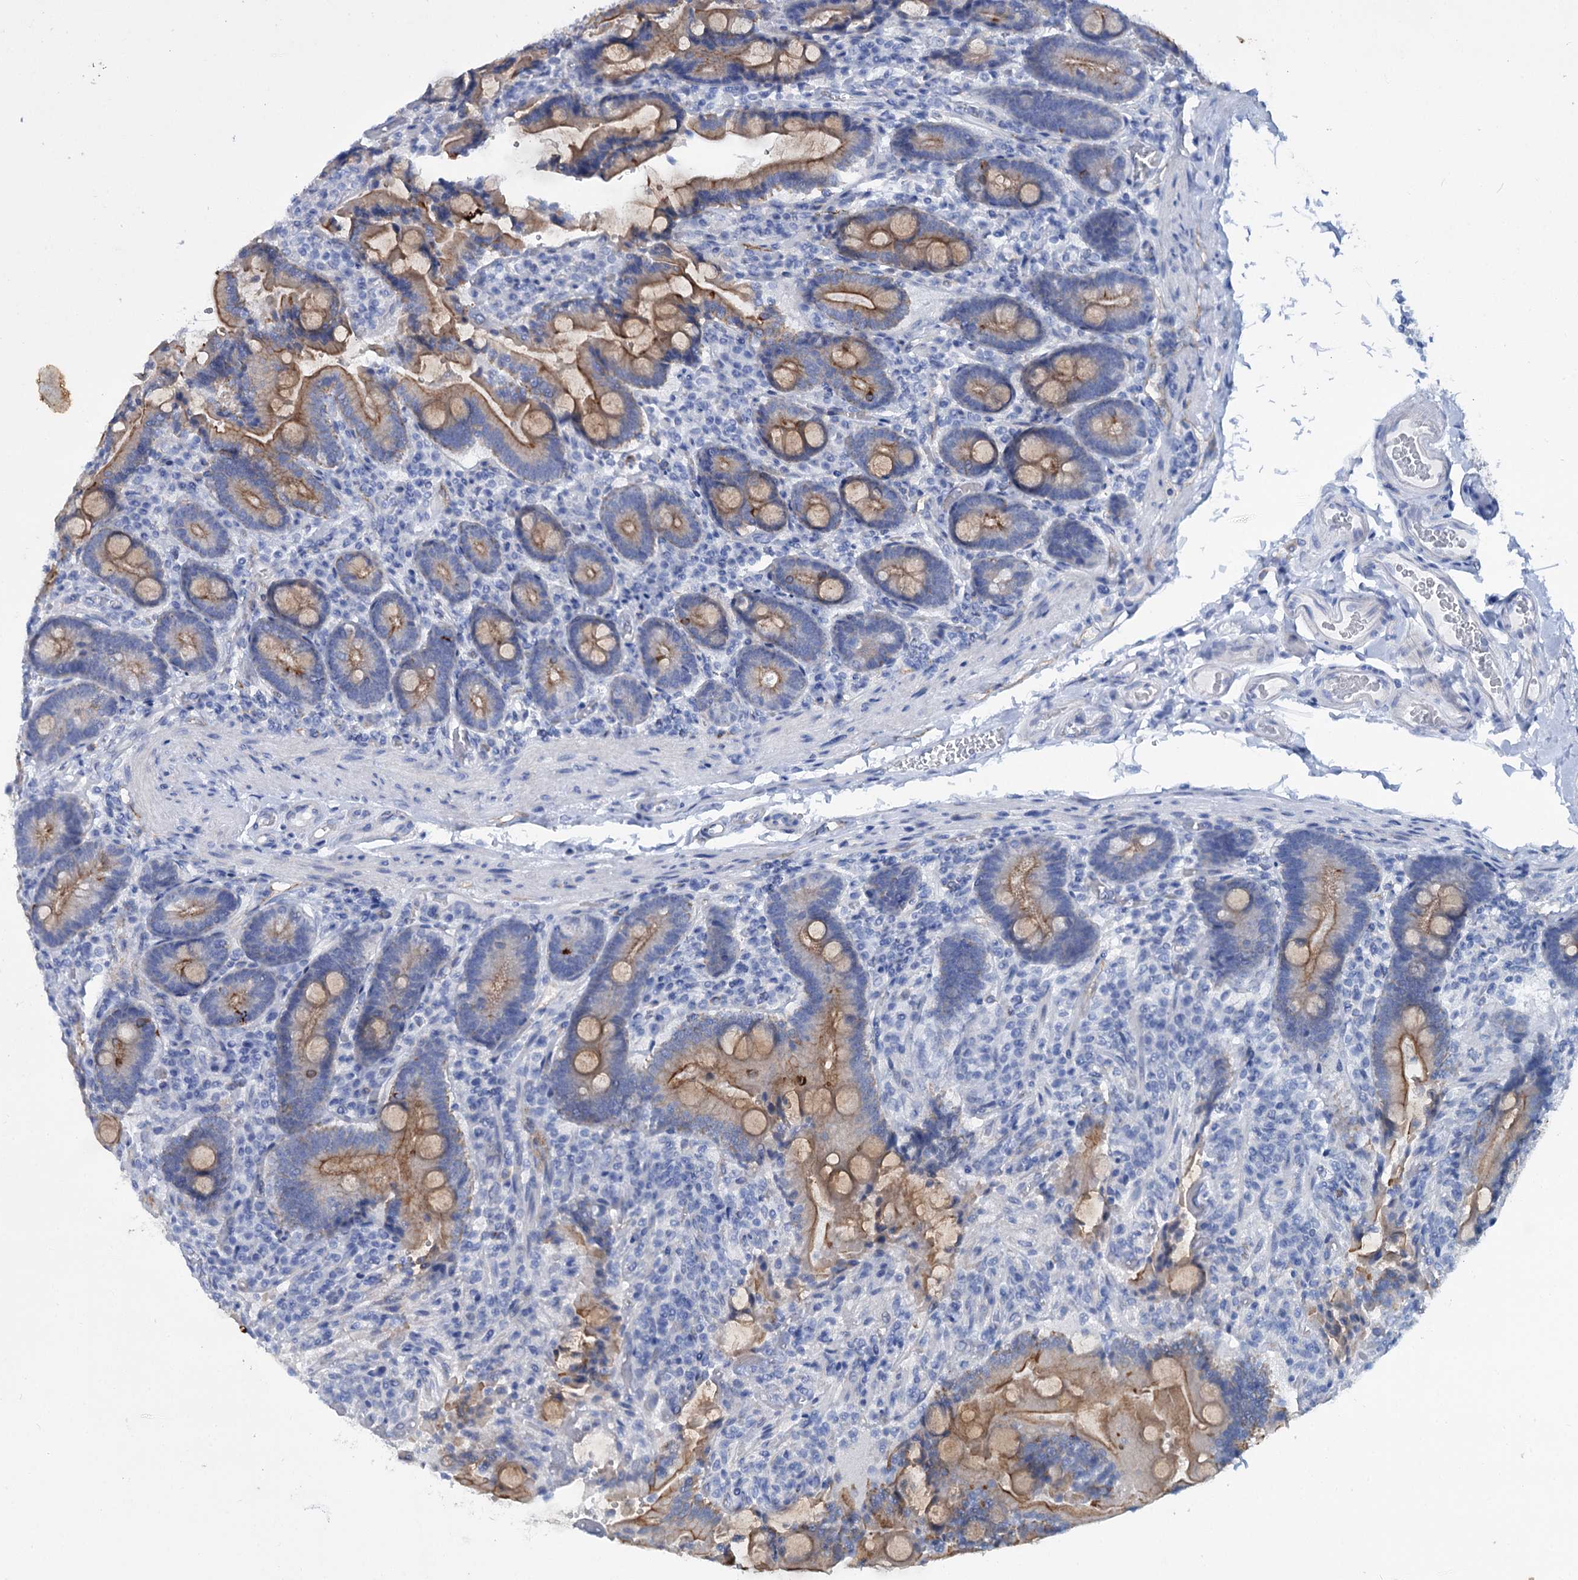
{"staining": {"intensity": "moderate", "quantity": ">75%", "location": "cytoplasmic/membranous"}, "tissue": "duodenum", "cell_type": "Glandular cells", "image_type": "normal", "snomed": [{"axis": "morphology", "description": "Normal tissue, NOS"}, {"axis": "topography", "description": "Duodenum"}], "caption": "Immunohistochemistry (DAB (3,3'-diaminobenzidine)) staining of unremarkable human duodenum exhibits moderate cytoplasmic/membranous protein staining in approximately >75% of glandular cells.", "gene": "FAAP20", "patient": {"sex": "female", "age": 62}}